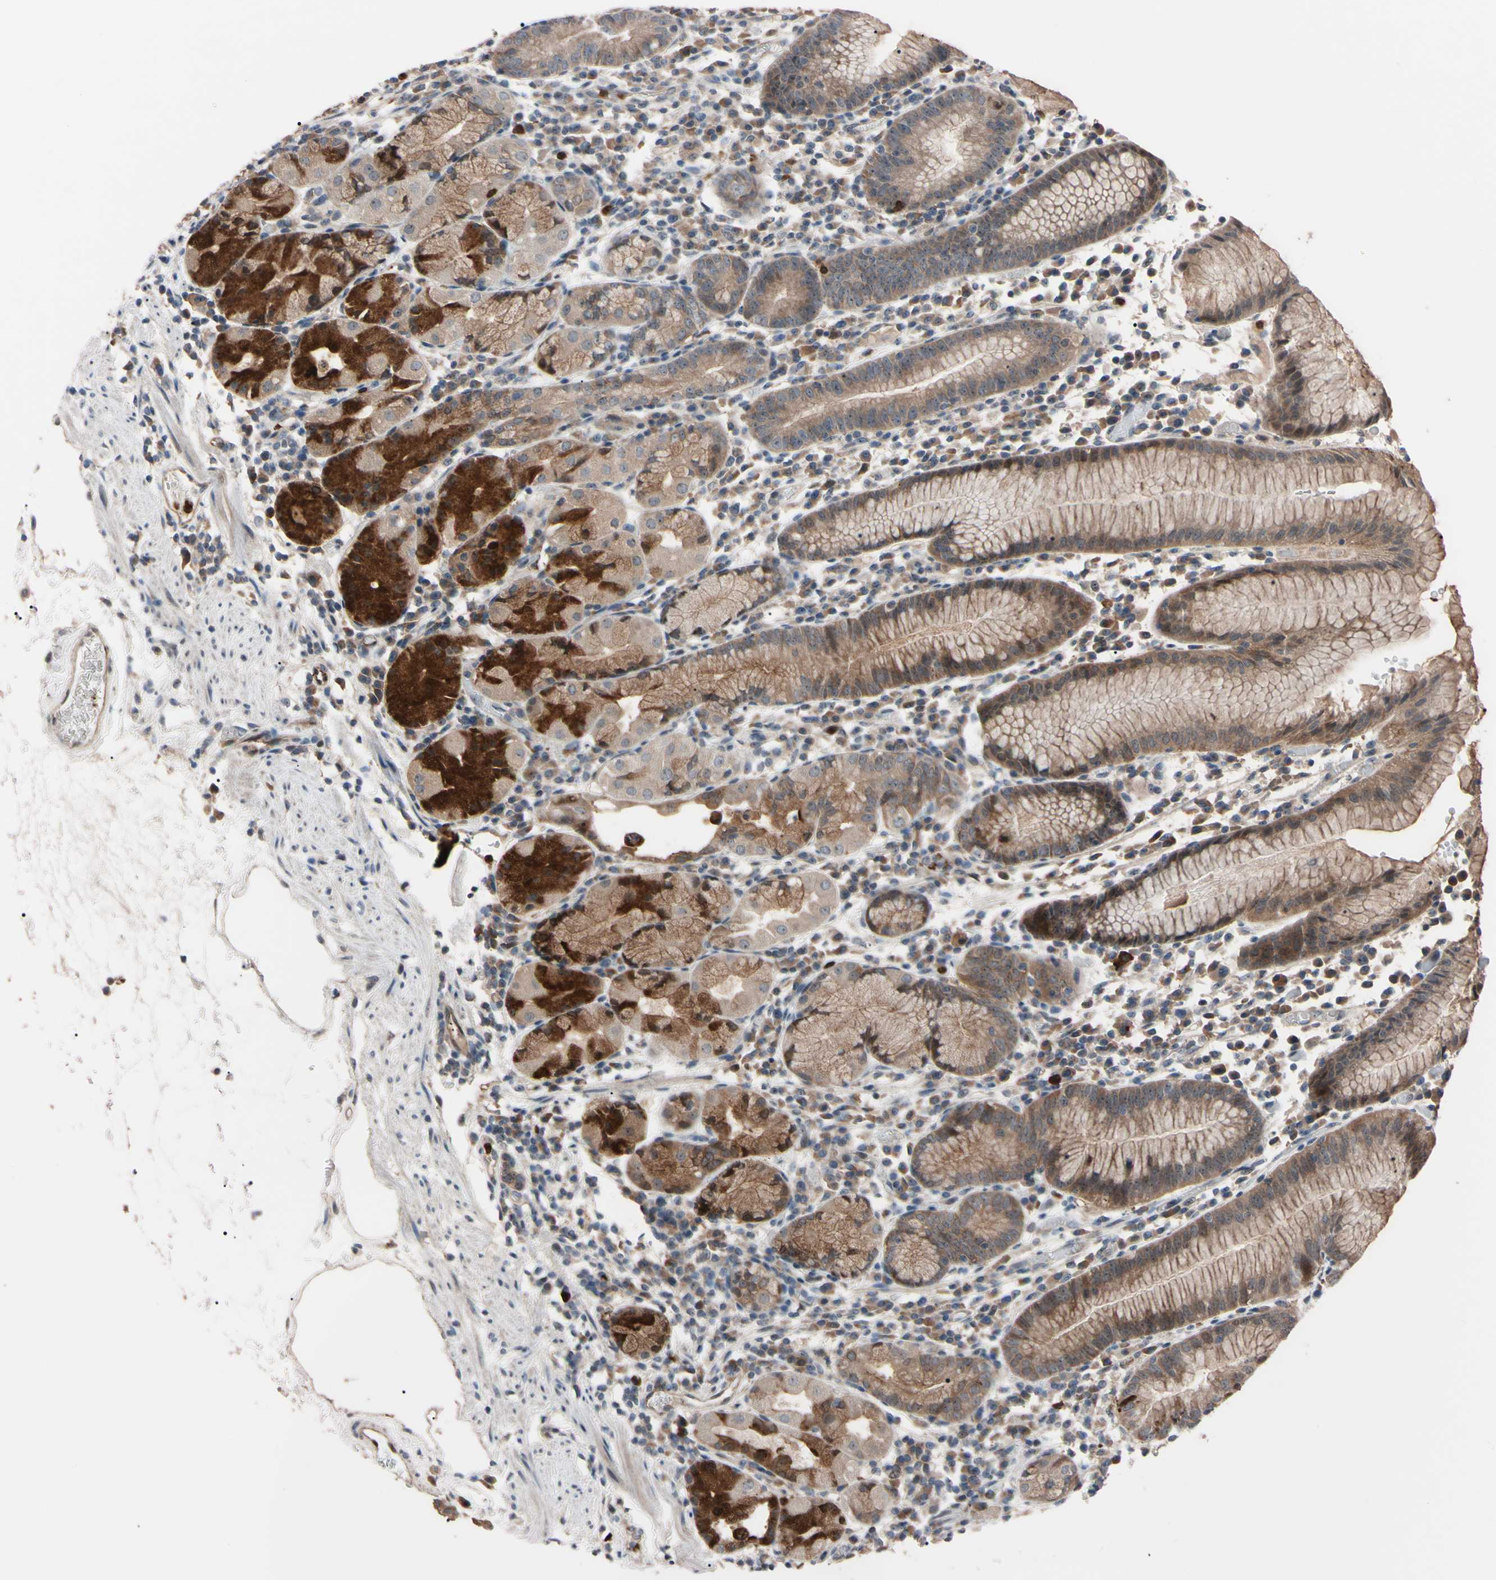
{"staining": {"intensity": "strong", "quantity": "25%-75%", "location": "cytoplasmic/membranous,nuclear"}, "tissue": "stomach", "cell_type": "Glandular cells", "image_type": "normal", "snomed": [{"axis": "morphology", "description": "Normal tissue, NOS"}, {"axis": "topography", "description": "Stomach"}, {"axis": "topography", "description": "Stomach, lower"}], "caption": "Glandular cells show strong cytoplasmic/membranous,nuclear staining in about 25%-75% of cells in benign stomach. (Stains: DAB in brown, nuclei in blue, Microscopy: brightfield microscopy at high magnification).", "gene": "TRAF5", "patient": {"sex": "female", "age": 75}}